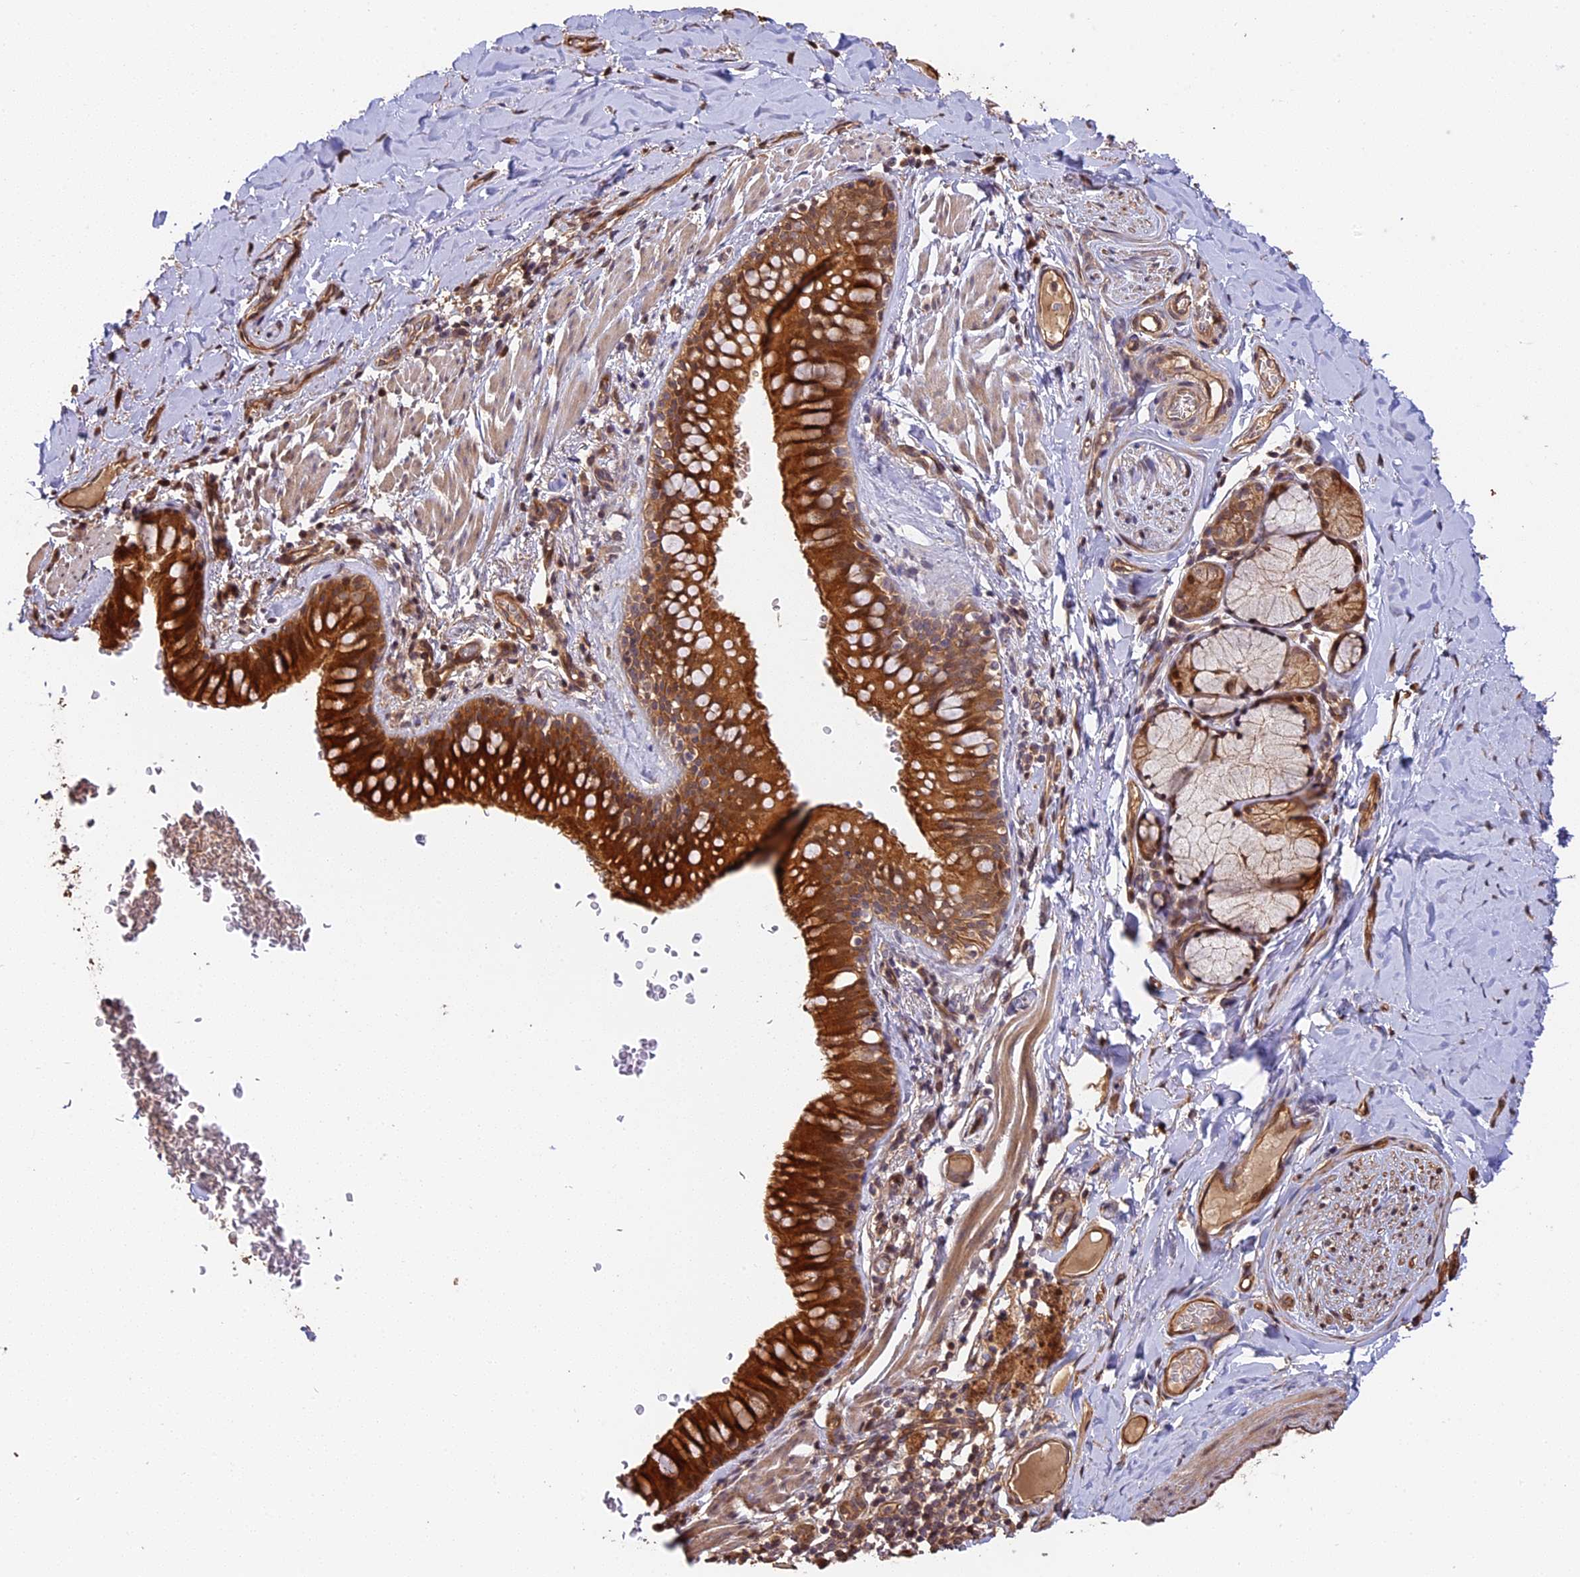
{"staining": {"intensity": "strong", "quantity": ">75%", "location": "cytoplasmic/membranous"}, "tissue": "bronchus", "cell_type": "Respiratory epithelial cells", "image_type": "normal", "snomed": [{"axis": "morphology", "description": "Normal tissue, NOS"}, {"axis": "topography", "description": "Cartilage tissue"}, {"axis": "topography", "description": "Bronchus"}], "caption": "Respiratory epithelial cells exhibit high levels of strong cytoplasmic/membranous expression in about >75% of cells in normal human bronchus. The staining was performed using DAB, with brown indicating positive protein expression. Nuclei are stained blue with hematoxylin.", "gene": "PPP1R37", "patient": {"sex": "female", "age": 36}}